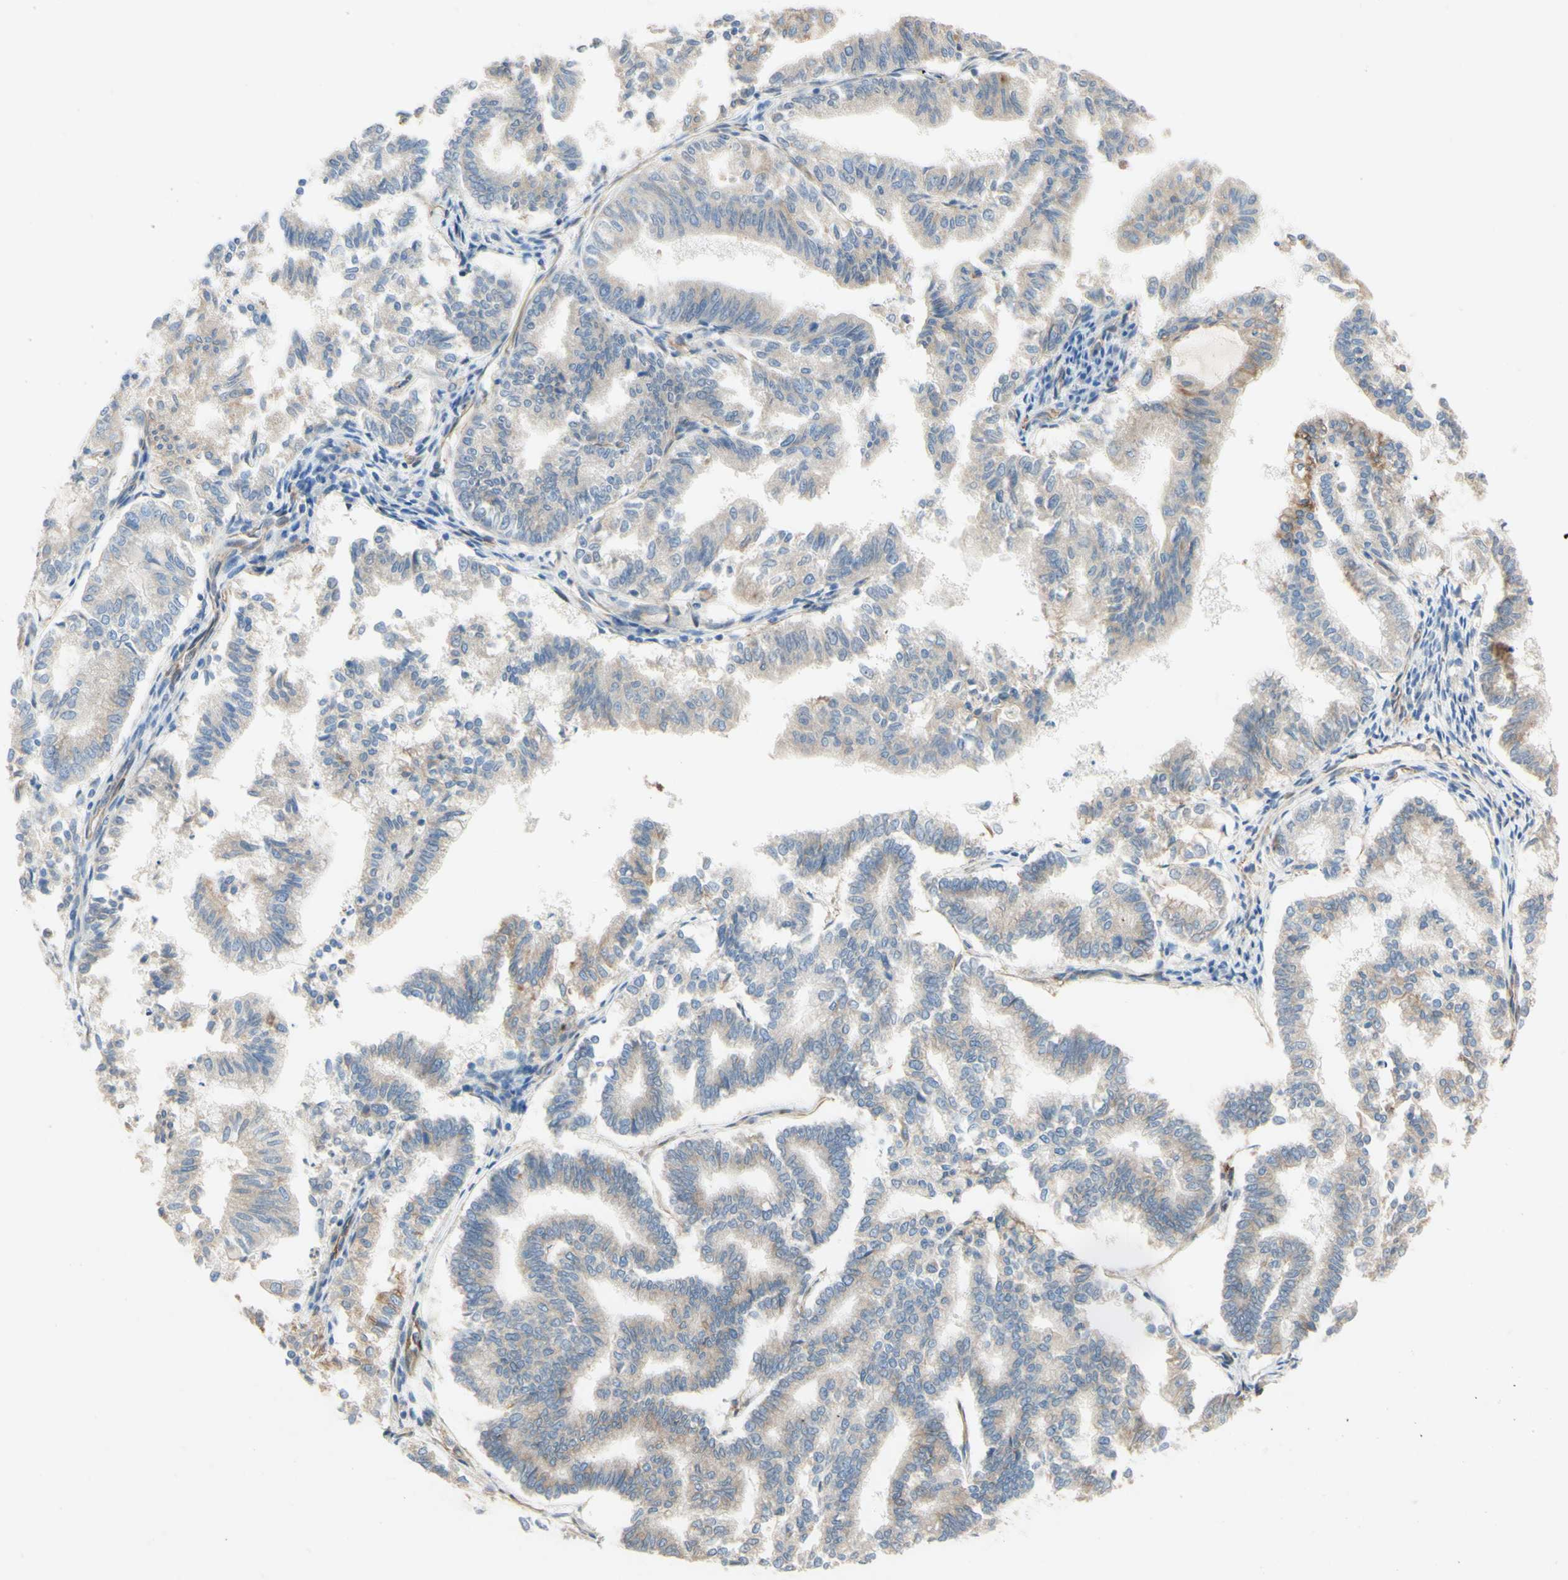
{"staining": {"intensity": "negative", "quantity": "none", "location": "none"}, "tissue": "endometrial cancer", "cell_type": "Tumor cells", "image_type": "cancer", "snomed": [{"axis": "morphology", "description": "Necrosis, NOS"}, {"axis": "morphology", "description": "Adenocarcinoma, NOS"}, {"axis": "topography", "description": "Endometrium"}], "caption": "Endometrial adenocarcinoma was stained to show a protein in brown. There is no significant expression in tumor cells. The staining was performed using DAB to visualize the protein expression in brown, while the nuclei were stained in blue with hematoxylin (Magnification: 20x).", "gene": "ENDOD1", "patient": {"sex": "female", "age": 79}}